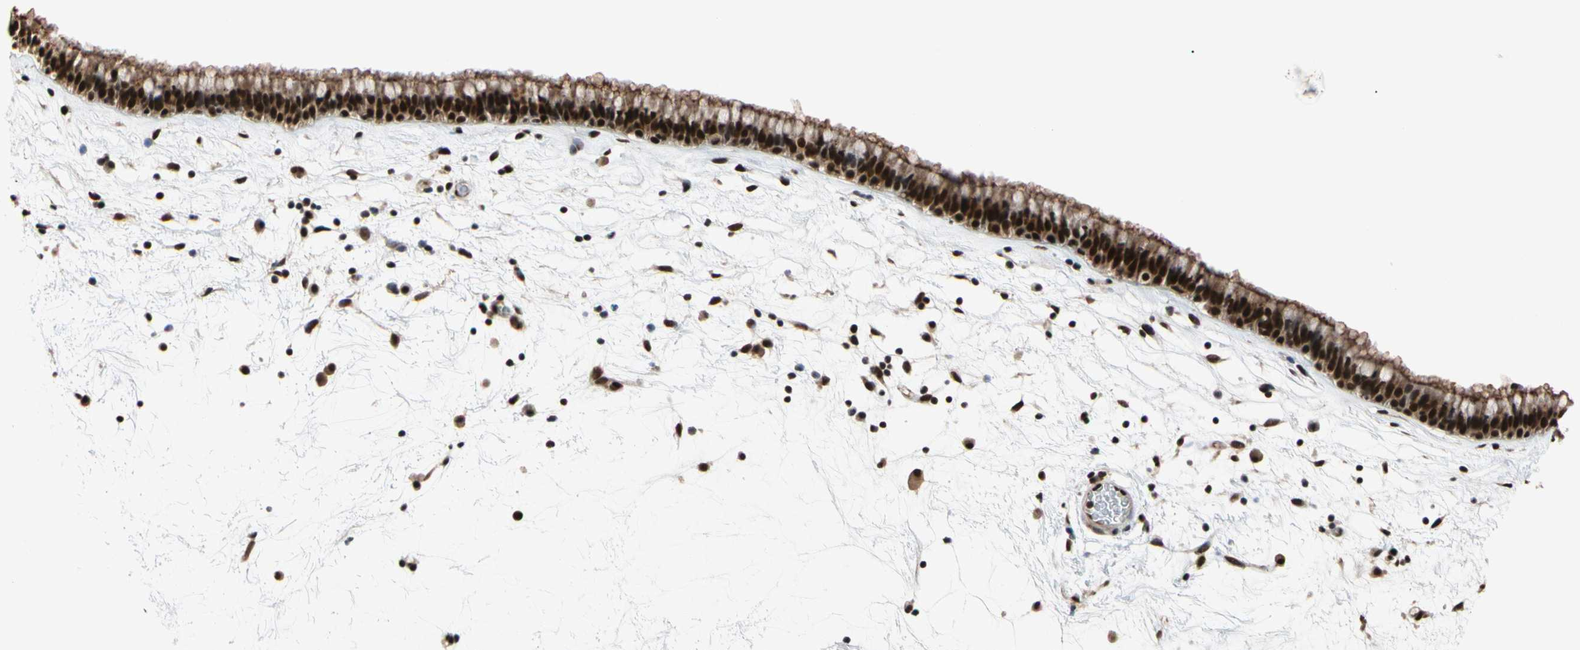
{"staining": {"intensity": "strong", "quantity": ">75%", "location": "cytoplasmic/membranous,nuclear"}, "tissue": "nasopharynx", "cell_type": "Respiratory epithelial cells", "image_type": "normal", "snomed": [{"axis": "morphology", "description": "Normal tissue, NOS"}, {"axis": "morphology", "description": "Inflammation, NOS"}, {"axis": "topography", "description": "Nasopharynx"}], "caption": "Immunohistochemistry (IHC) (DAB (3,3'-diaminobenzidine)) staining of unremarkable nasopharynx exhibits strong cytoplasmic/membranous,nuclear protein positivity in approximately >75% of respiratory epithelial cells.", "gene": "FAM98B", "patient": {"sex": "male", "age": 48}}